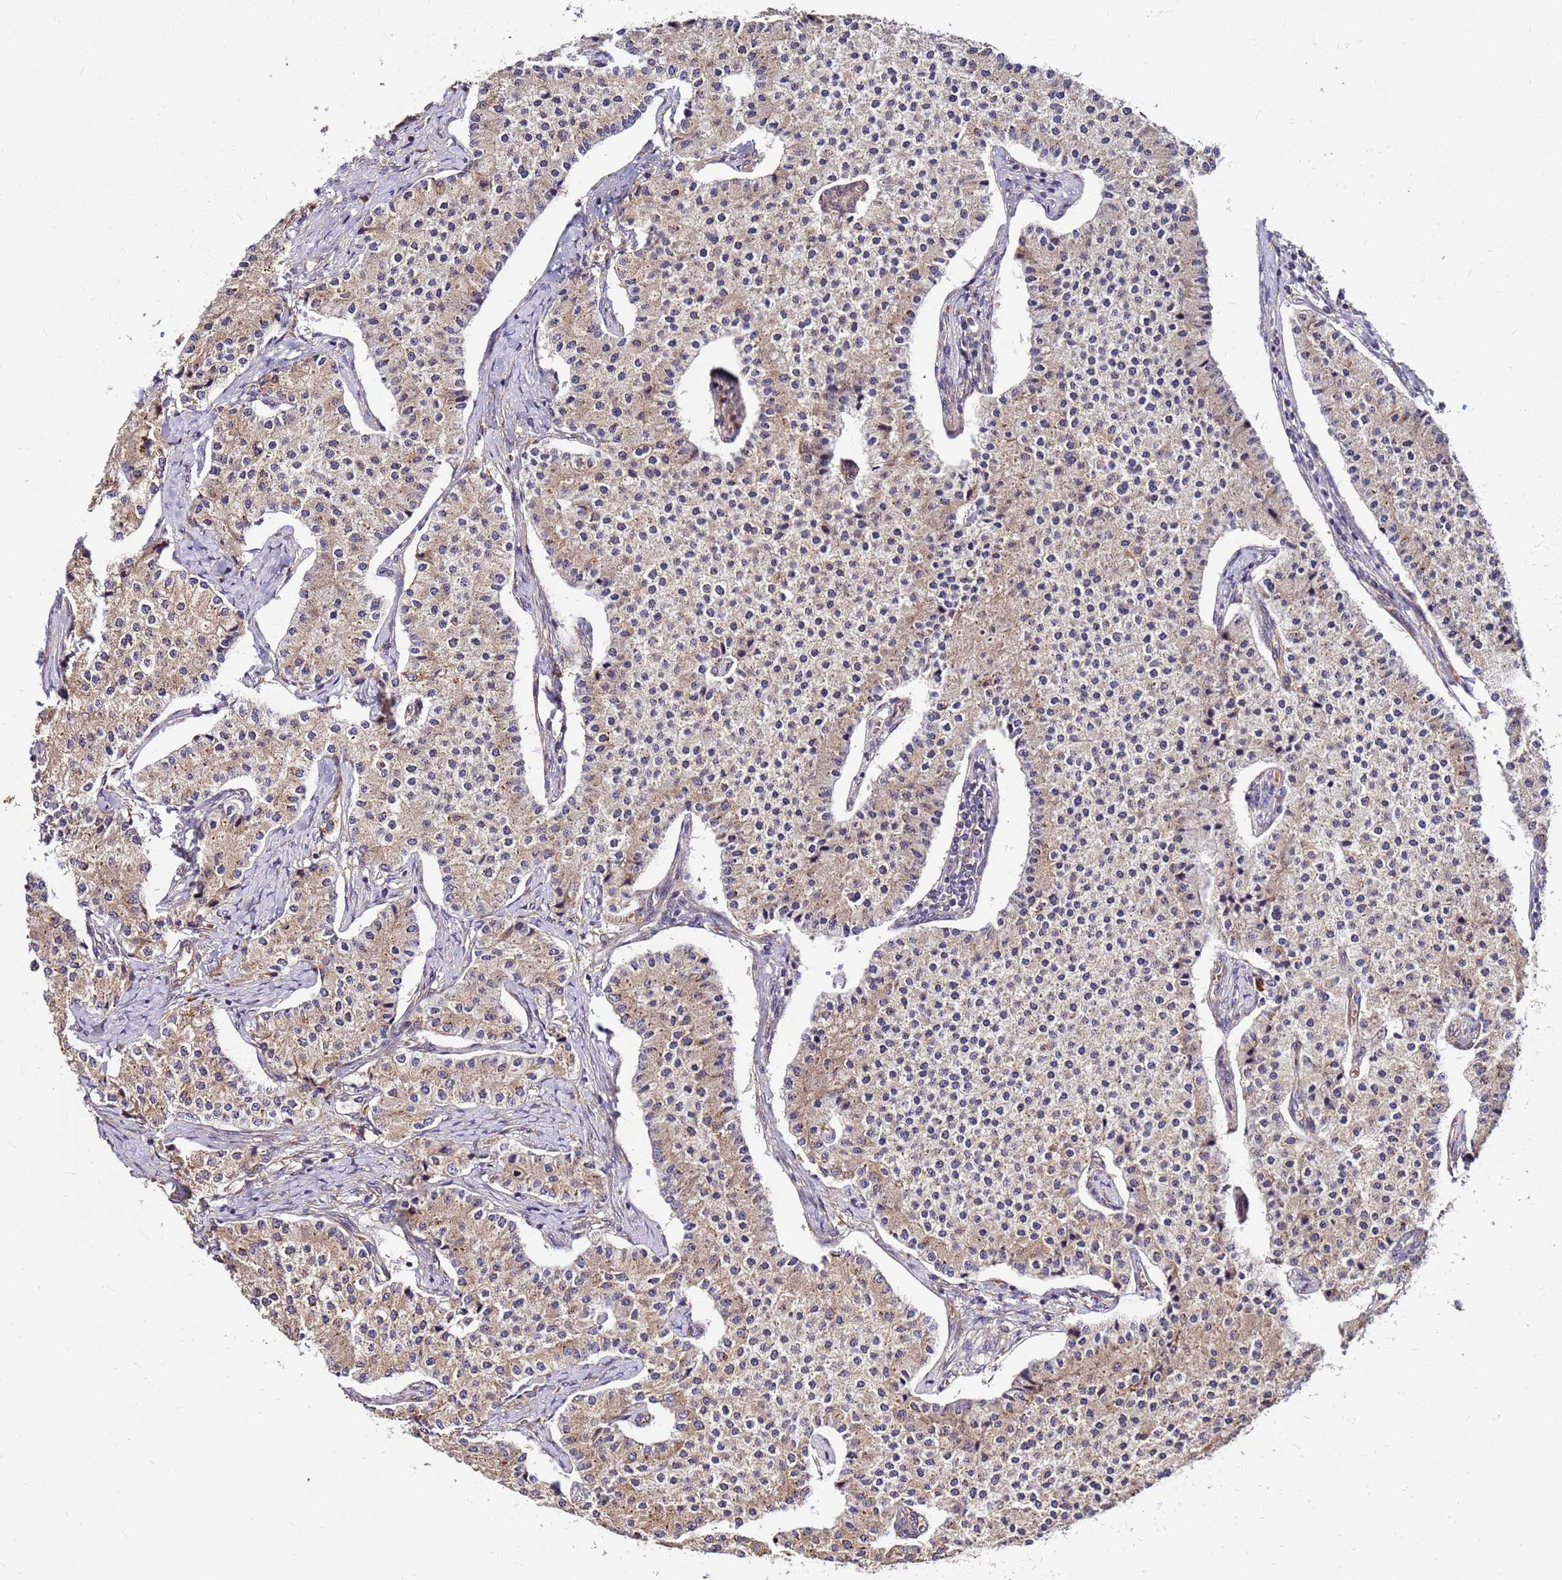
{"staining": {"intensity": "weak", "quantity": ">75%", "location": "cytoplasmic/membranous"}, "tissue": "carcinoid", "cell_type": "Tumor cells", "image_type": "cancer", "snomed": [{"axis": "morphology", "description": "Carcinoid, malignant, NOS"}, {"axis": "topography", "description": "Colon"}], "caption": "Weak cytoplasmic/membranous positivity for a protein is identified in about >75% of tumor cells of carcinoid using immunohistochemistry.", "gene": "WWC2", "patient": {"sex": "female", "age": 52}}